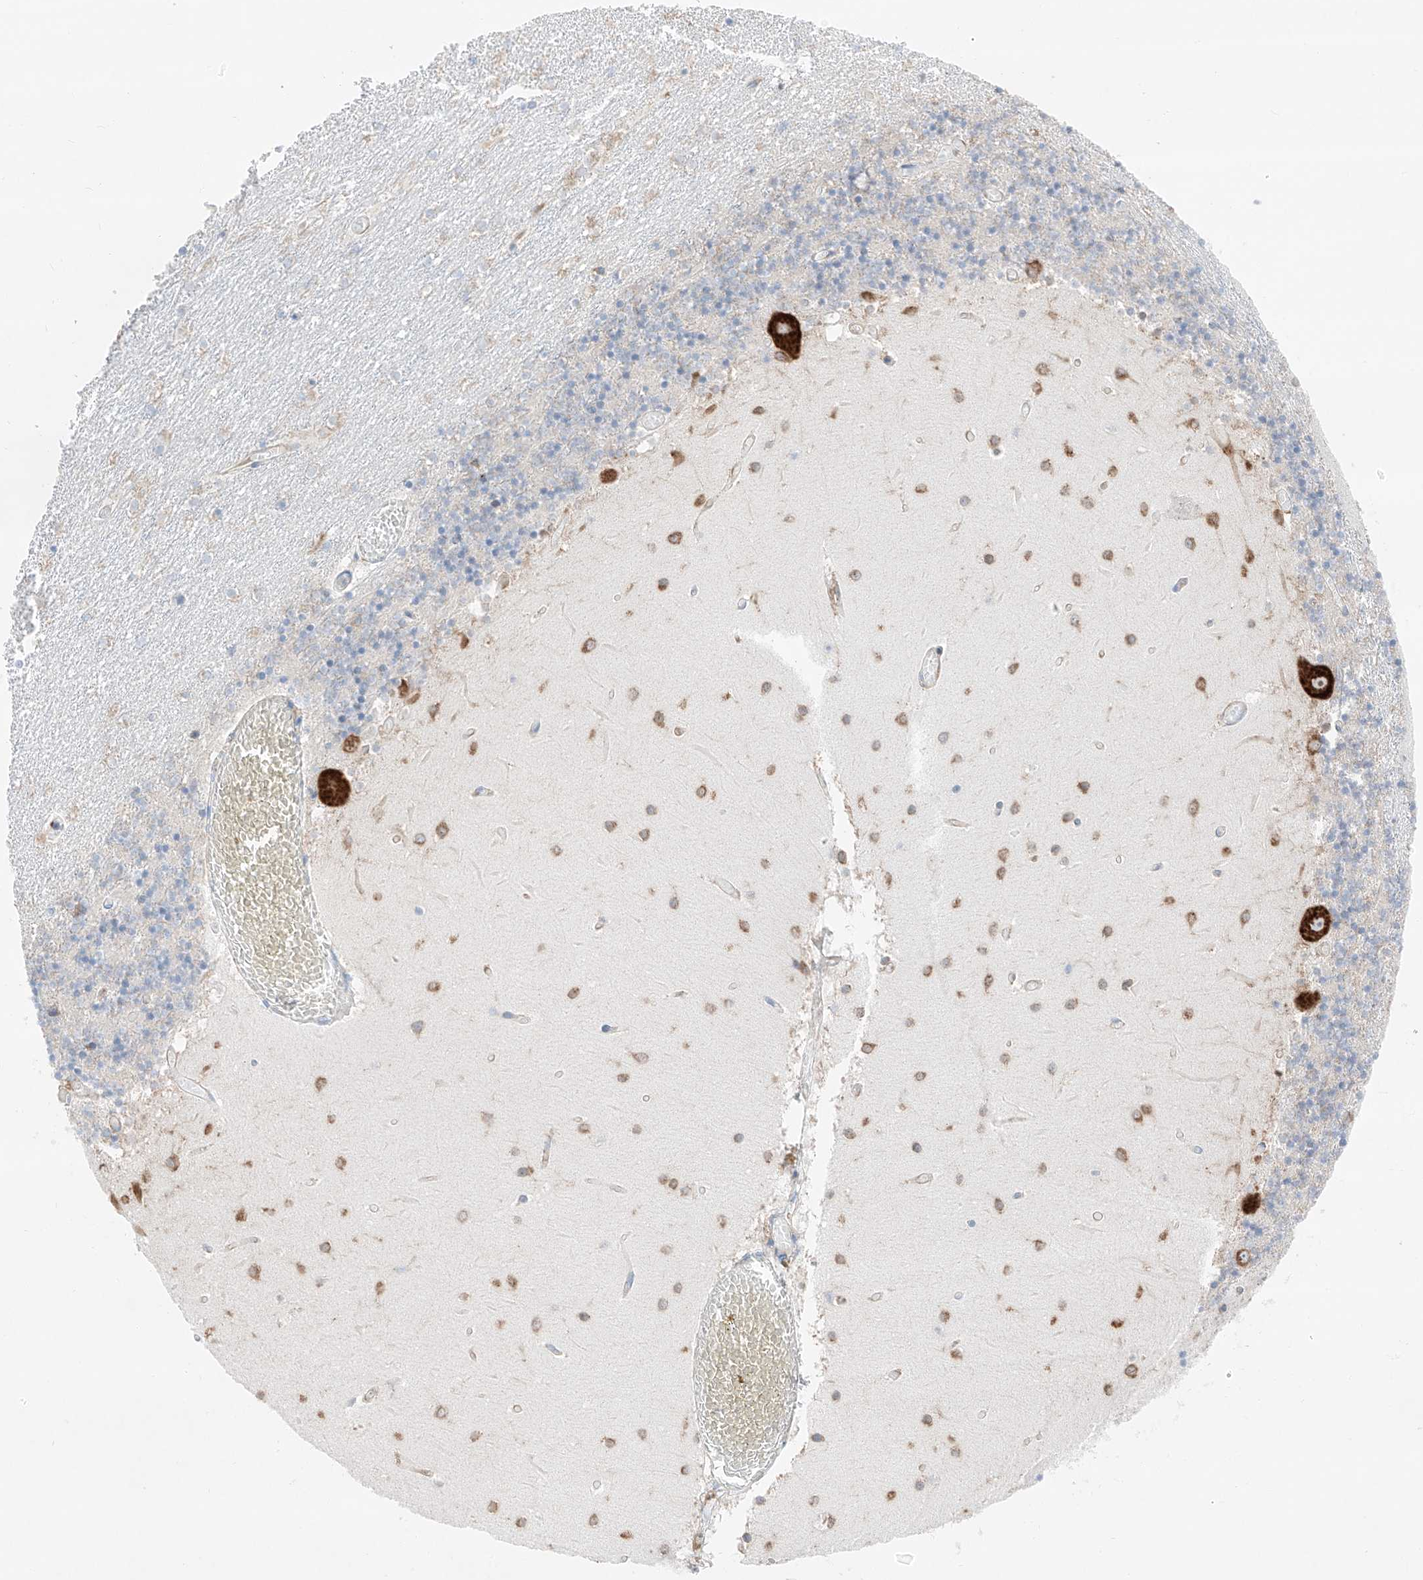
{"staining": {"intensity": "negative", "quantity": "none", "location": "none"}, "tissue": "cerebellum", "cell_type": "Cells in granular layer", "image_type": "normal", "snomed": [{"axis": "morphology", "description": "Normal tissue, NOS"}, {"axis": "topography", "description": "Cerebellum"}], "caption": "IHC image of normal human cerebellum stained for a protein (brown), which demonstrates no positivity in cells in granular layer.", "gene": "CRELD1", "patient": {"sex": "female", "age": 28}}